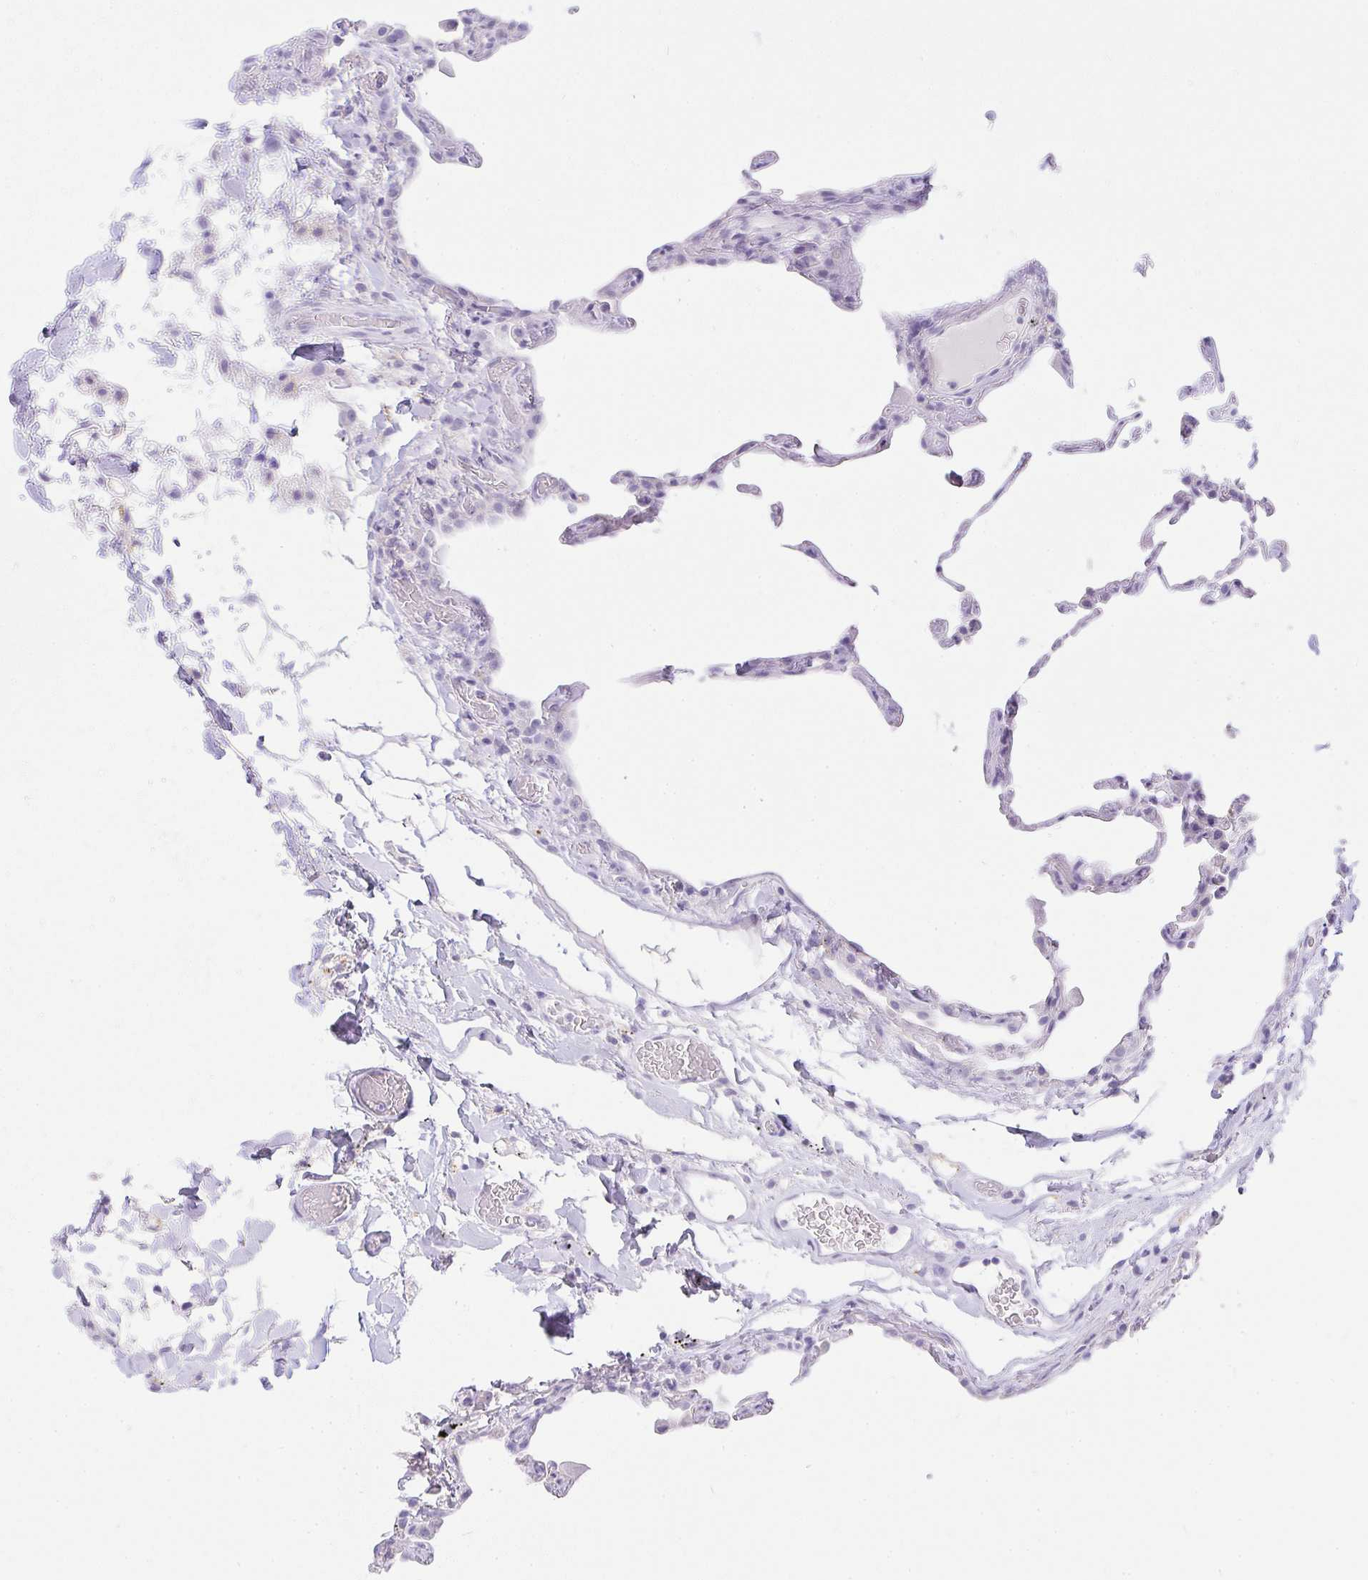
{"staining": {"intensity": "negative", "quantity": "none", "location": "none"}, "tissue": "lung", "cell_type": "Alveolar cells", "image_type": "normal", "snomed": [{"axis": "morphology", "description": "Normal tissue, NOS"}, {"axis": "topography", "description": "Lung"}], "caption": "The photomicrograph reveals no significant staining in alveolar cells of lung.", "gene": "OR5J2", "patient": {"sex": "female", "age": 57}}